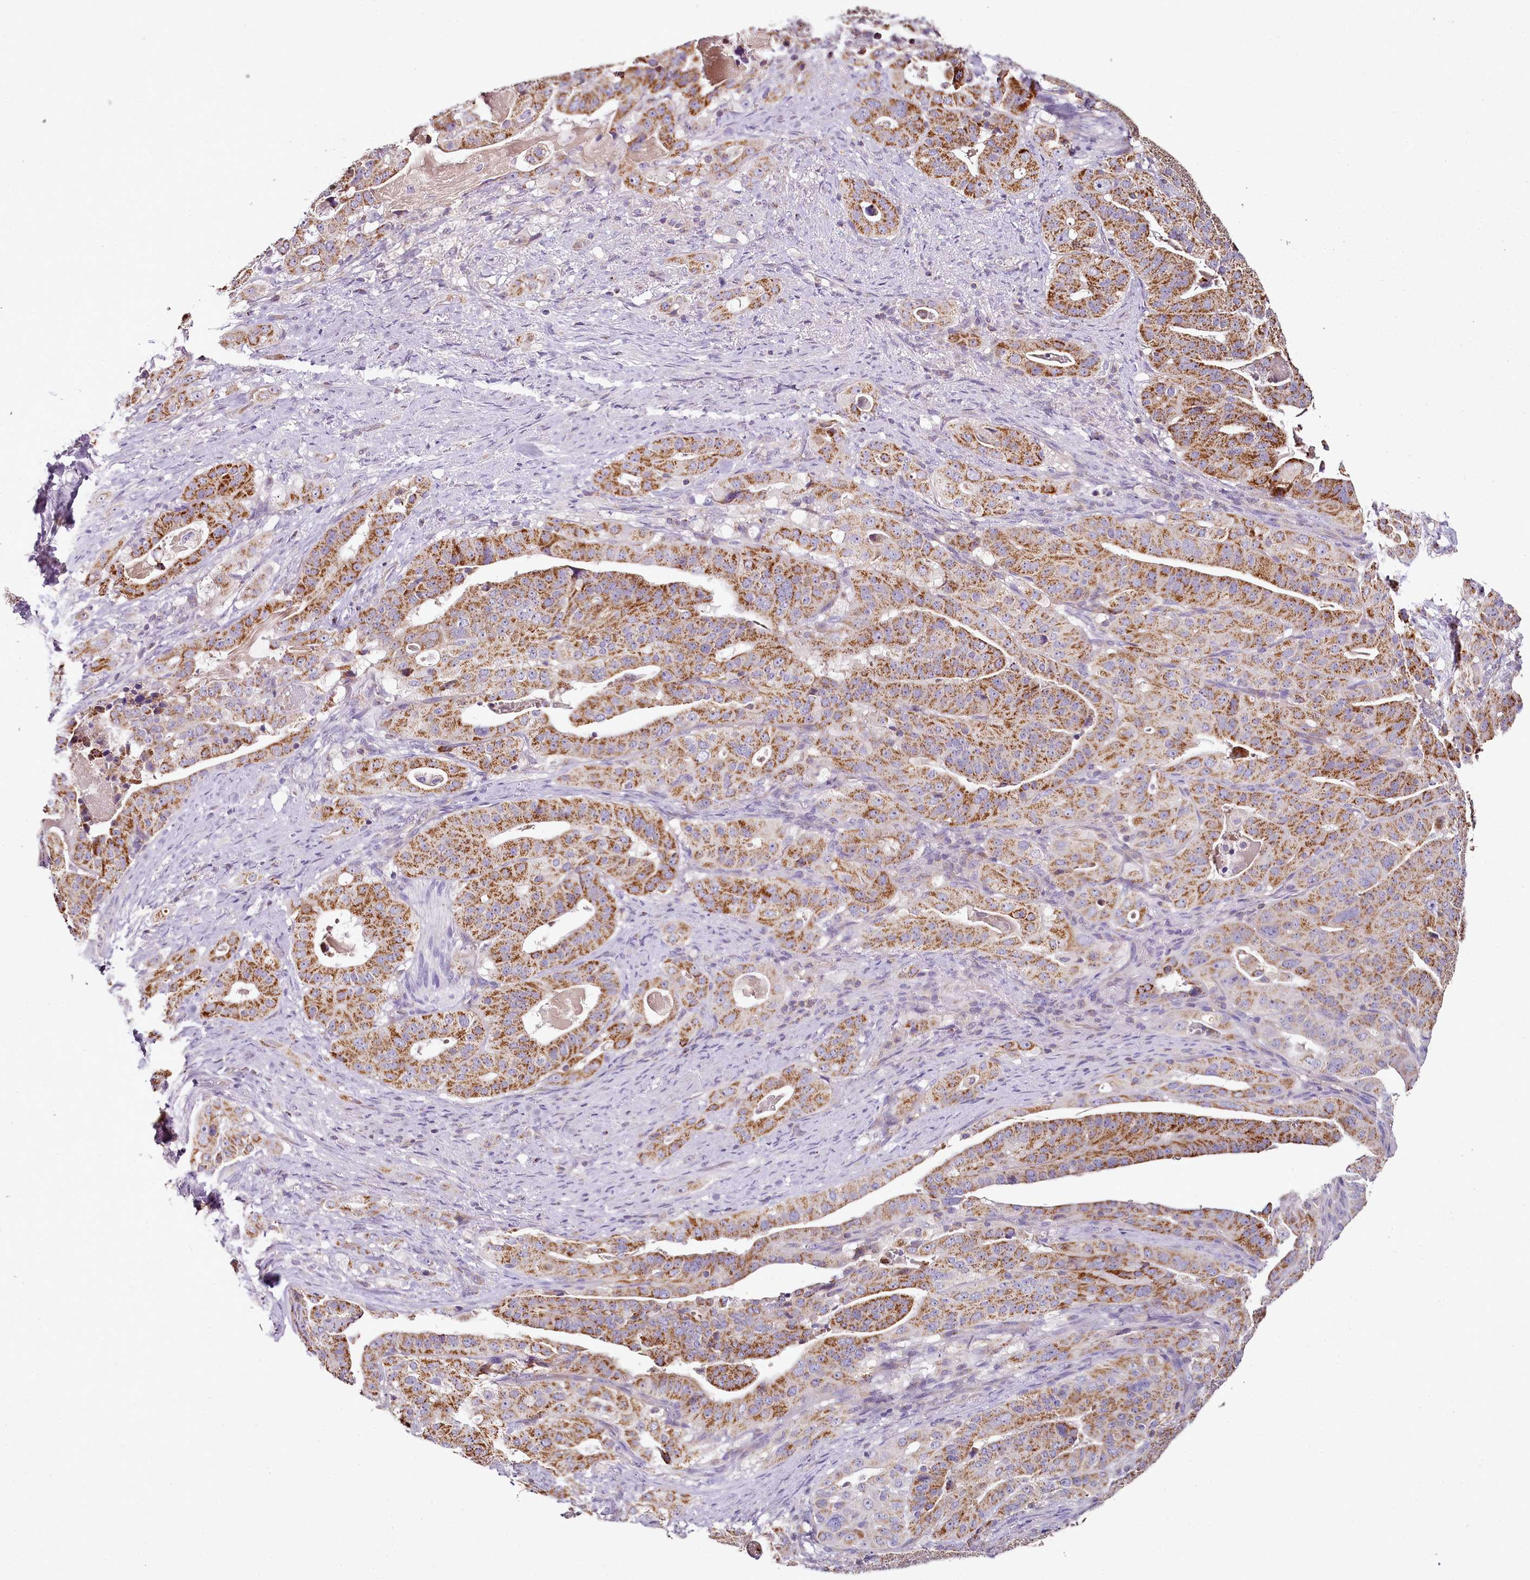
{"staining": {"intensity": "strong", "quantity": ">75%", "location": "cytoplasmic/membranous"}, "tissue": "stomach cancer", "cell_type": "Tumor cells", "image_type": "cancer", "snomed": [{"axis": "morphology", "description": "Adenocarcinoma, NOS"}, {"axis": "topography", "description": "Stomach"}], "caption": "This photomicrograph reveals adenocarcinoma (stomach) stained with immunohistochemistry to label a protein in brown. The cytoplasmic/membranous of tumor cells show strong positivity for the protein. Nuclei are counter-stained blue.", "gene": "ACSS1", "patient": {"sex": "male", "age": 48}}